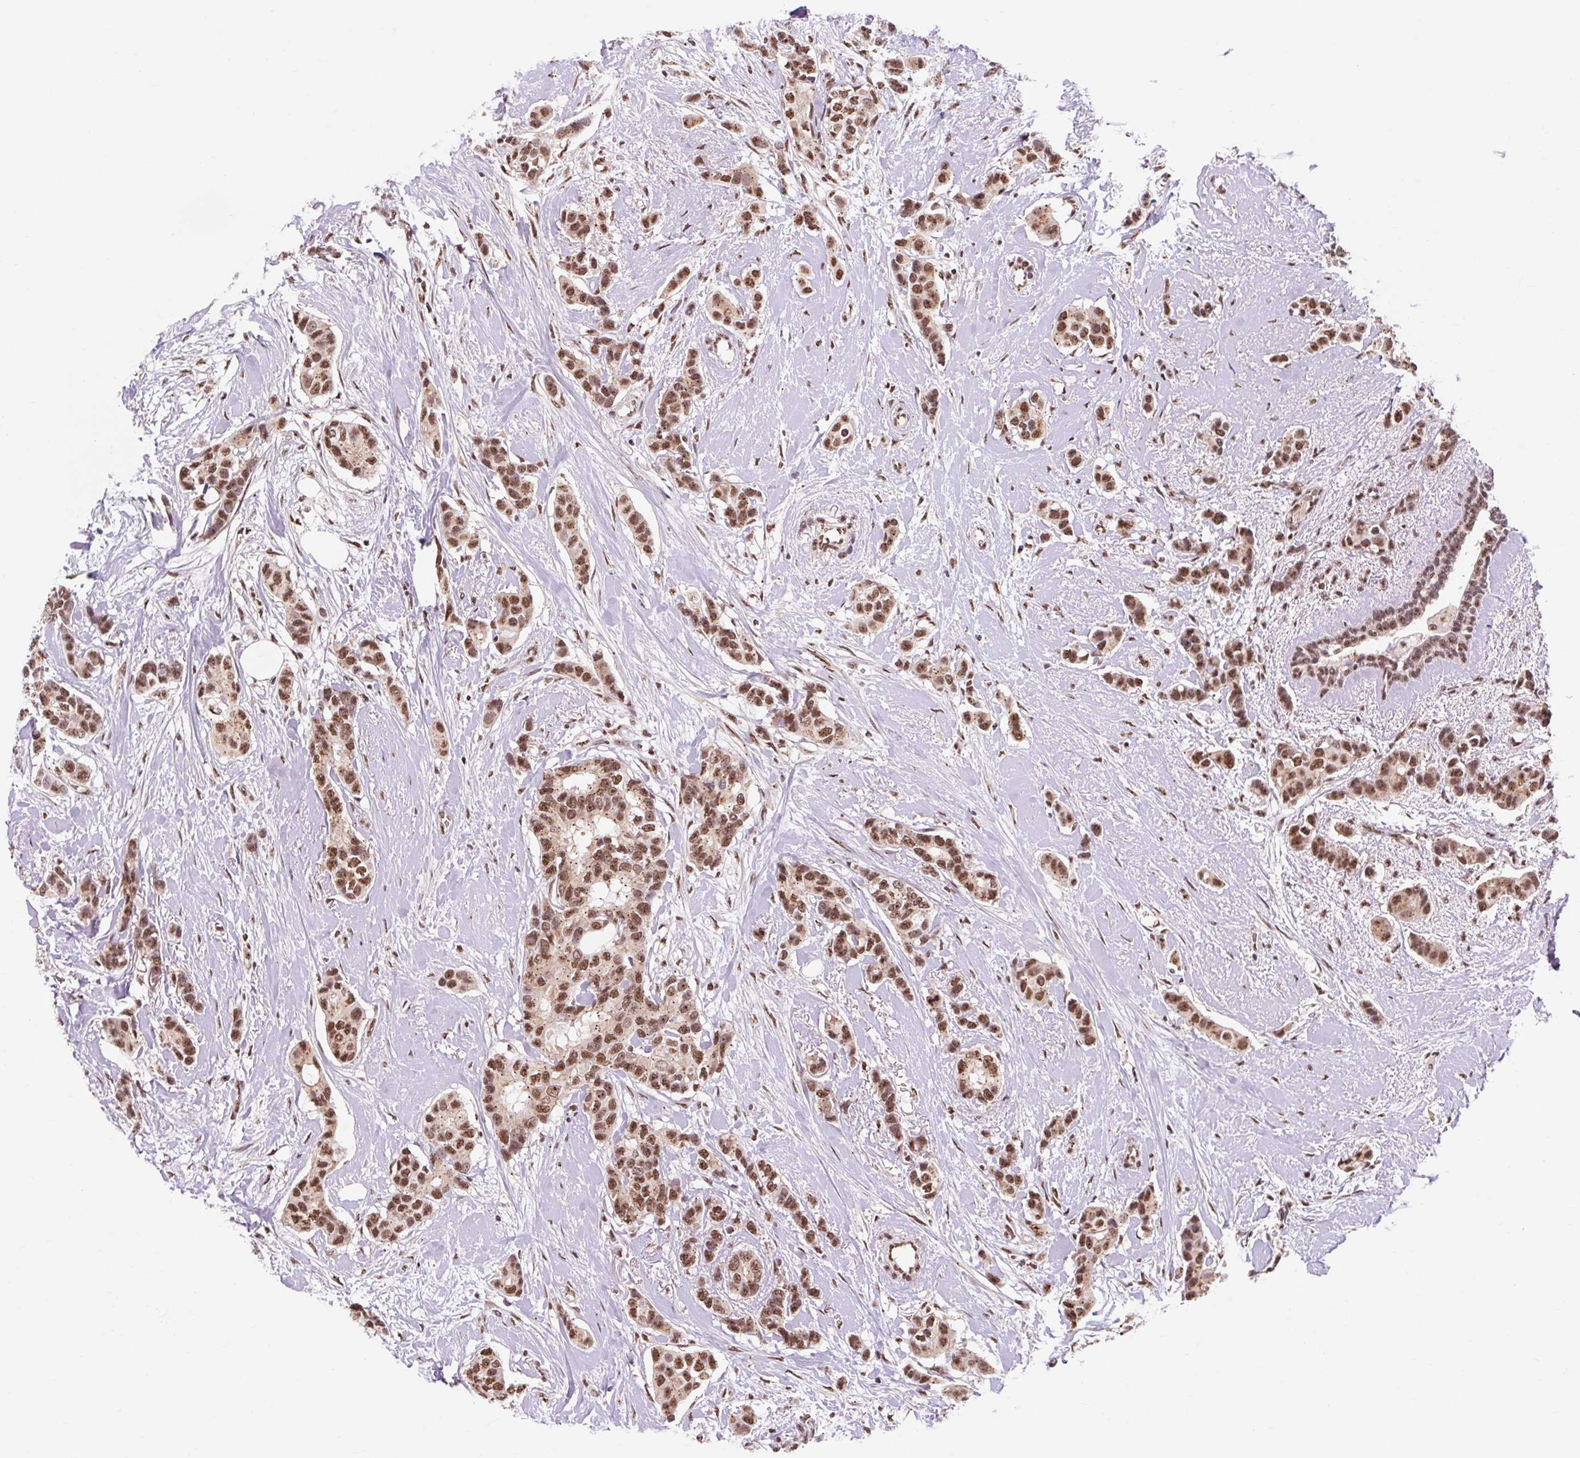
{"staining": {"intensity": "moderate", "quantity": ">75%", "location": "nuclear"}, "tissue": "breast cancer", "cell_type": "Tumor cells", "image_type": "cancer", "snomed": [{"axis": "morphology", "description": "Duct carcinoma"}, {"axis": "topography", "description": "Breast"}], "caption": "Moderate nuclear protein positivity is appreciated in approximately >75% of tumor cells in breast cancer.", "gene": "BICRA", "patient": {"sex": "female", "age": 73}}